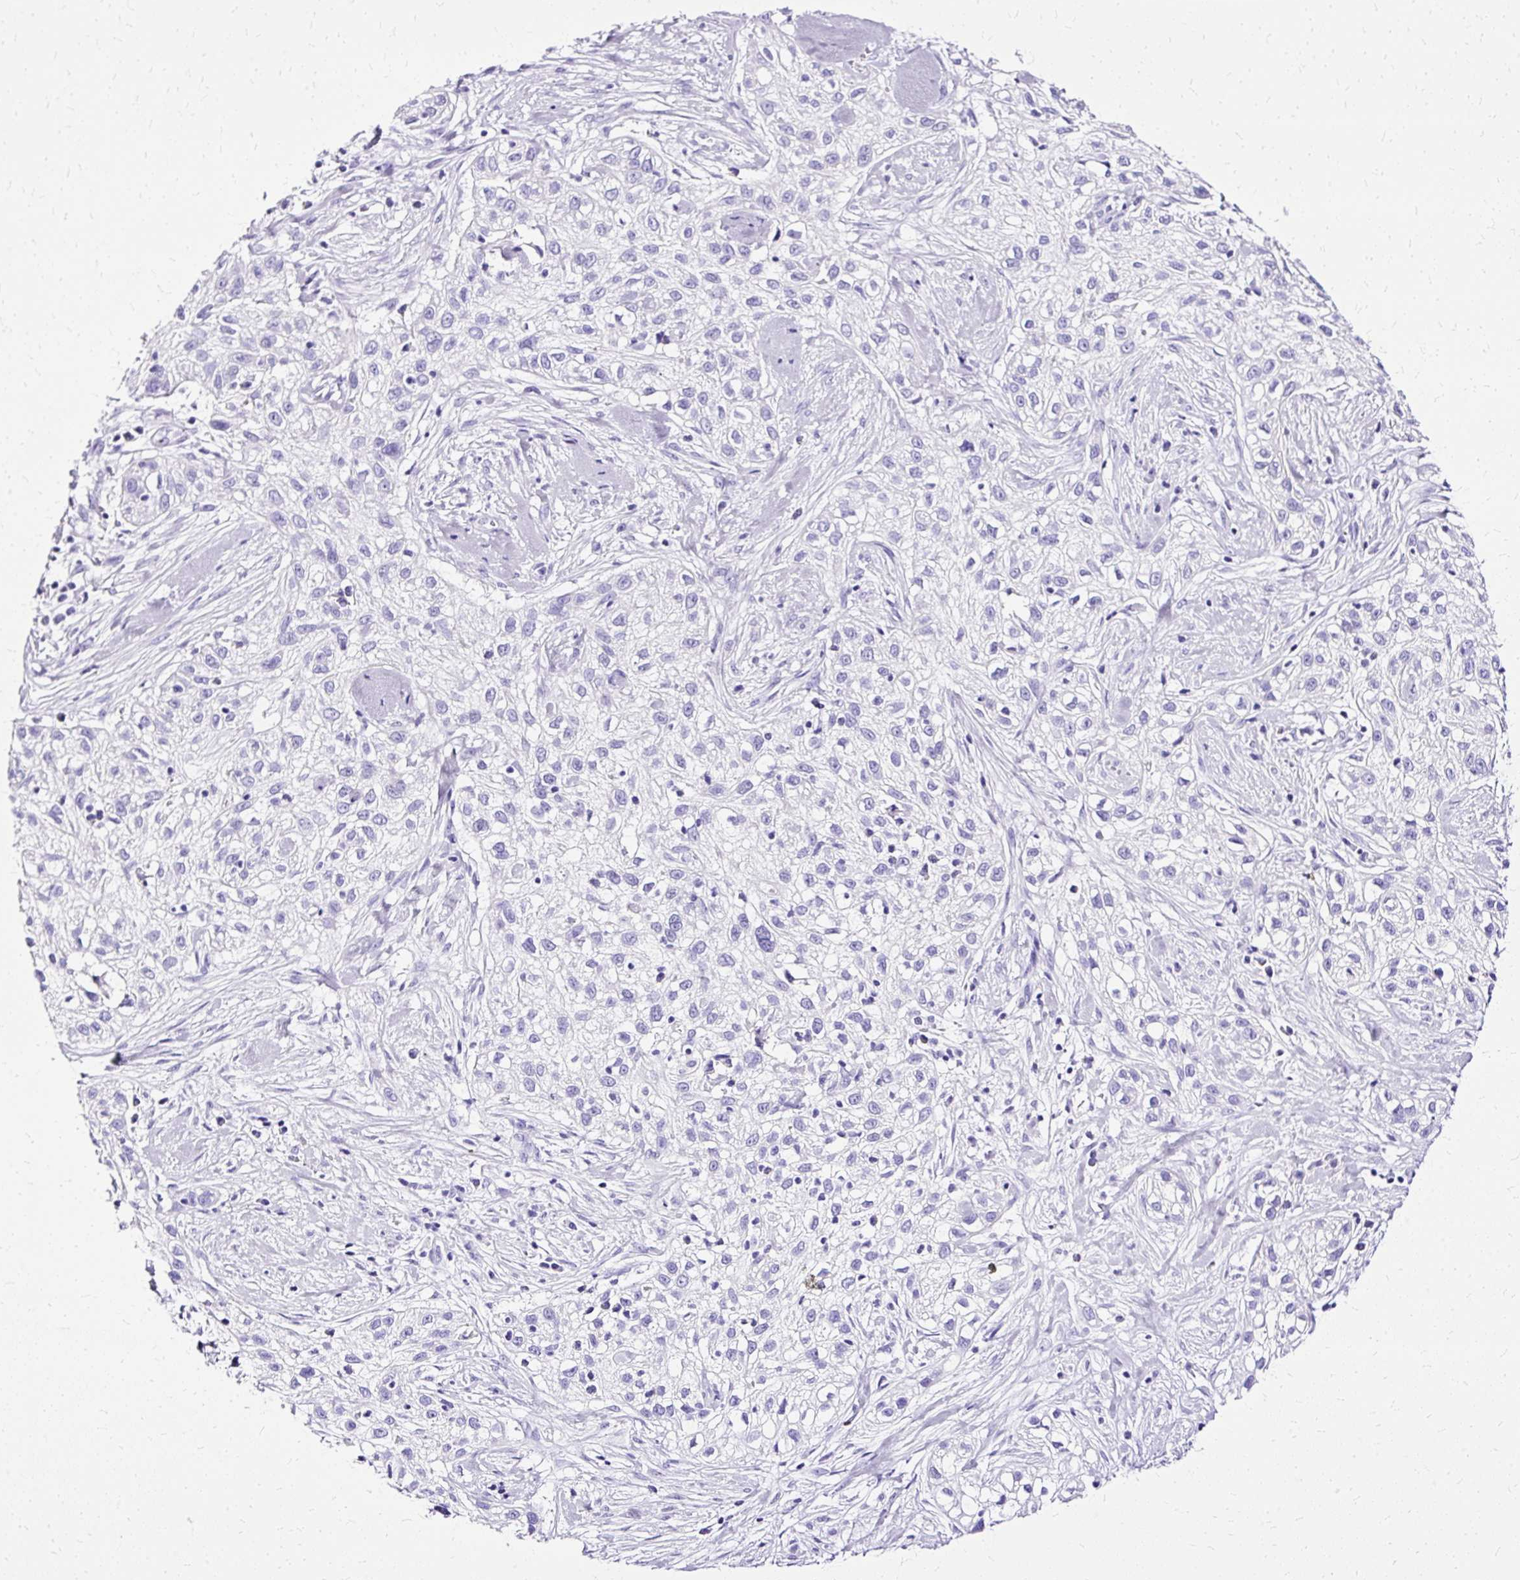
{"staining": {"intensity": "negative", "quantity": "none", "location": "none"}, "tissue": "skin cancer", "cell_type": "Tumor cells", "image_type": "cancer", "snomed": [{"axis": "morphology", "description": "Squamous cell carcinoma, NOS"}, {"axis": "topography", "description": "Skin"}], "caption": "This is an immunohistochemistry histopathology image of human squamous cell carcinoma (skin). There is no positivity in tumor cells.", "gene": "SLC8A2", "patient": {"sex": "male", "age": 82}}